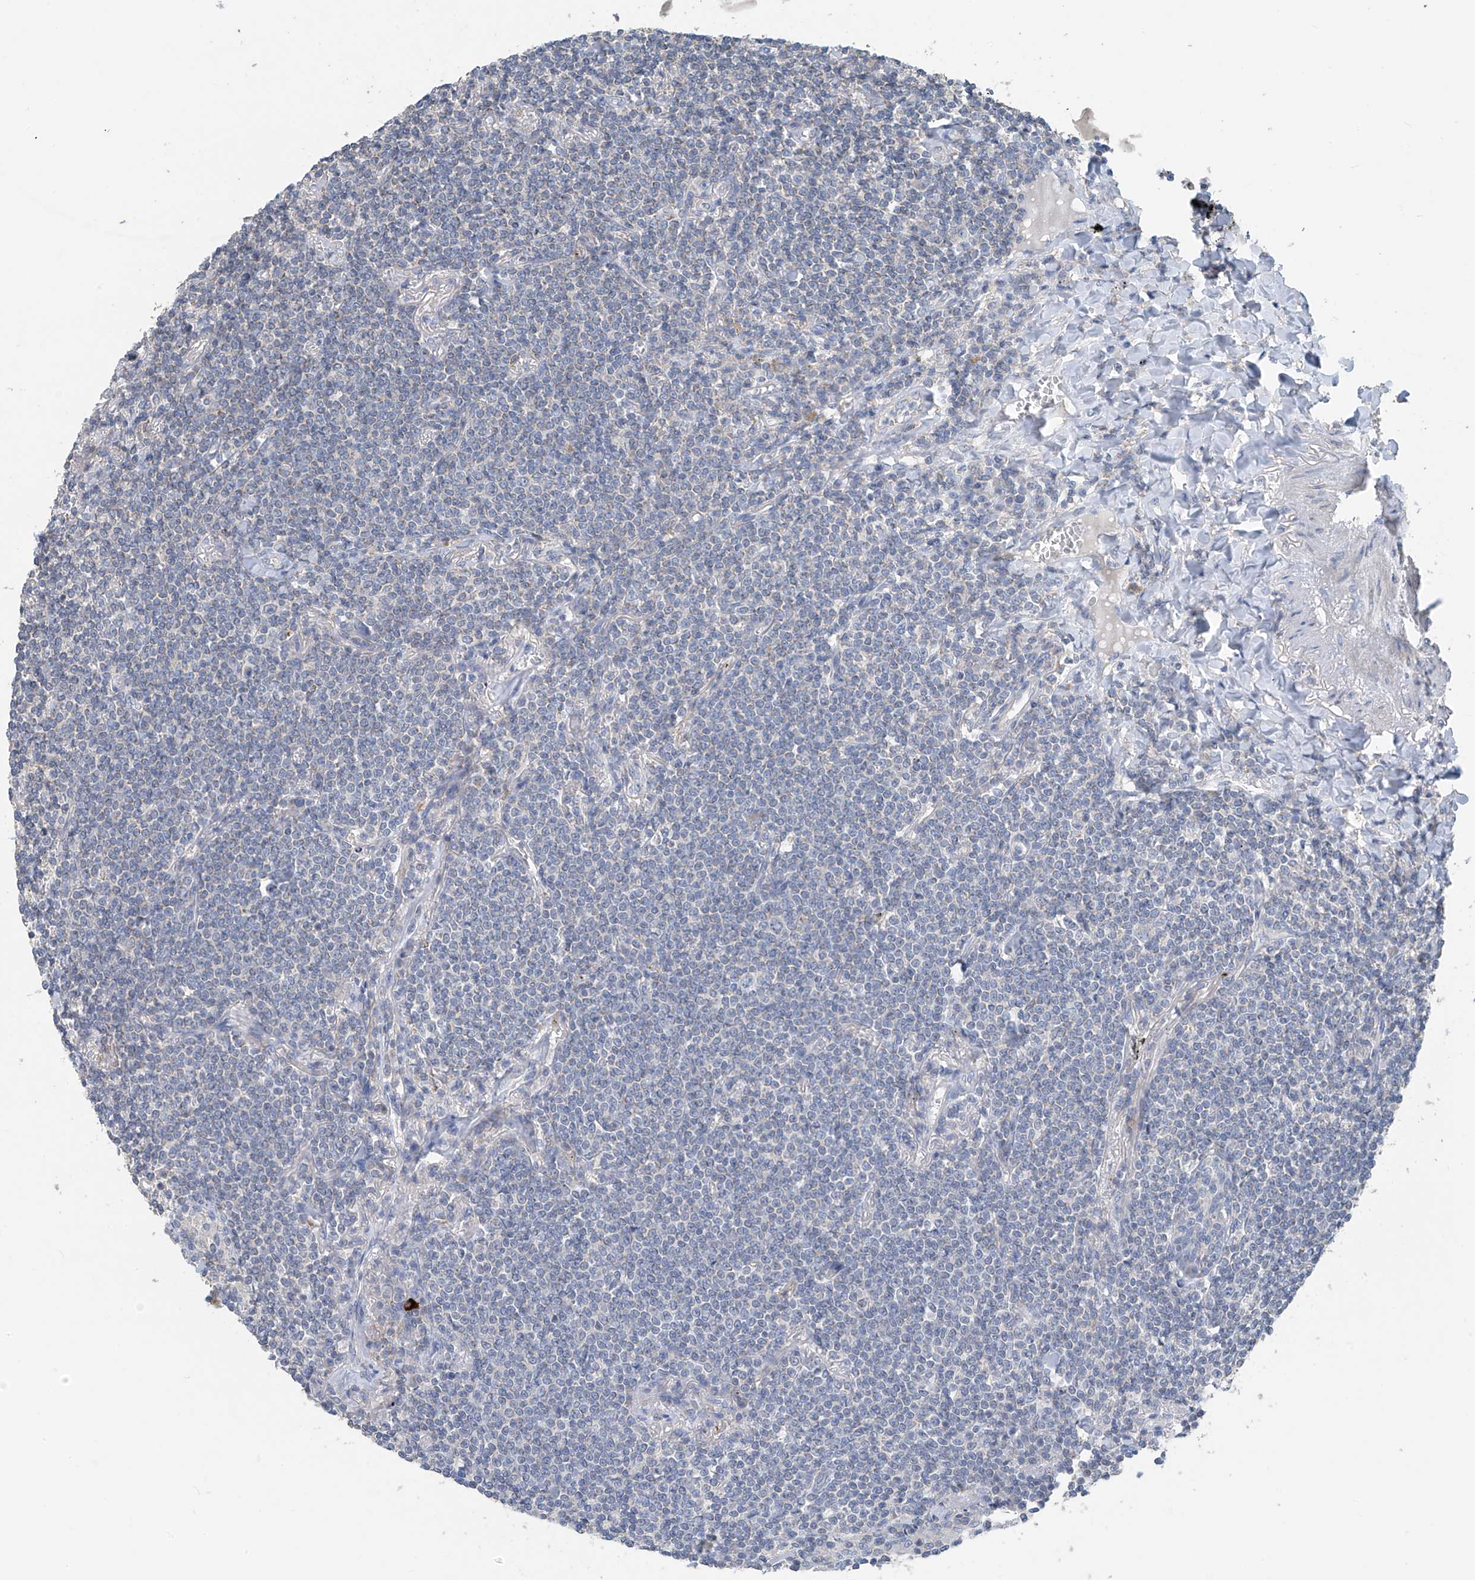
{"staining": {"intensity": "negative", "quantity": "none", "location": "none"}, "tissue": "lymphoma", "cell_type": "Tumor cells", "image_type": "cancer", "snomed": [{"axis": "morphology", "description": "Malignant lymphoma, non-Hodgkin's type, Low grade"}, {"axis": "topography", "description": "Lung"}], "caption": "Immunohistochemistry micrograph of lymphoma stained for a protein (brown), which demonstrates no staining in tumor cells.", "gene": "SYN3", "patient": {"sex": "female", "age": 71}}